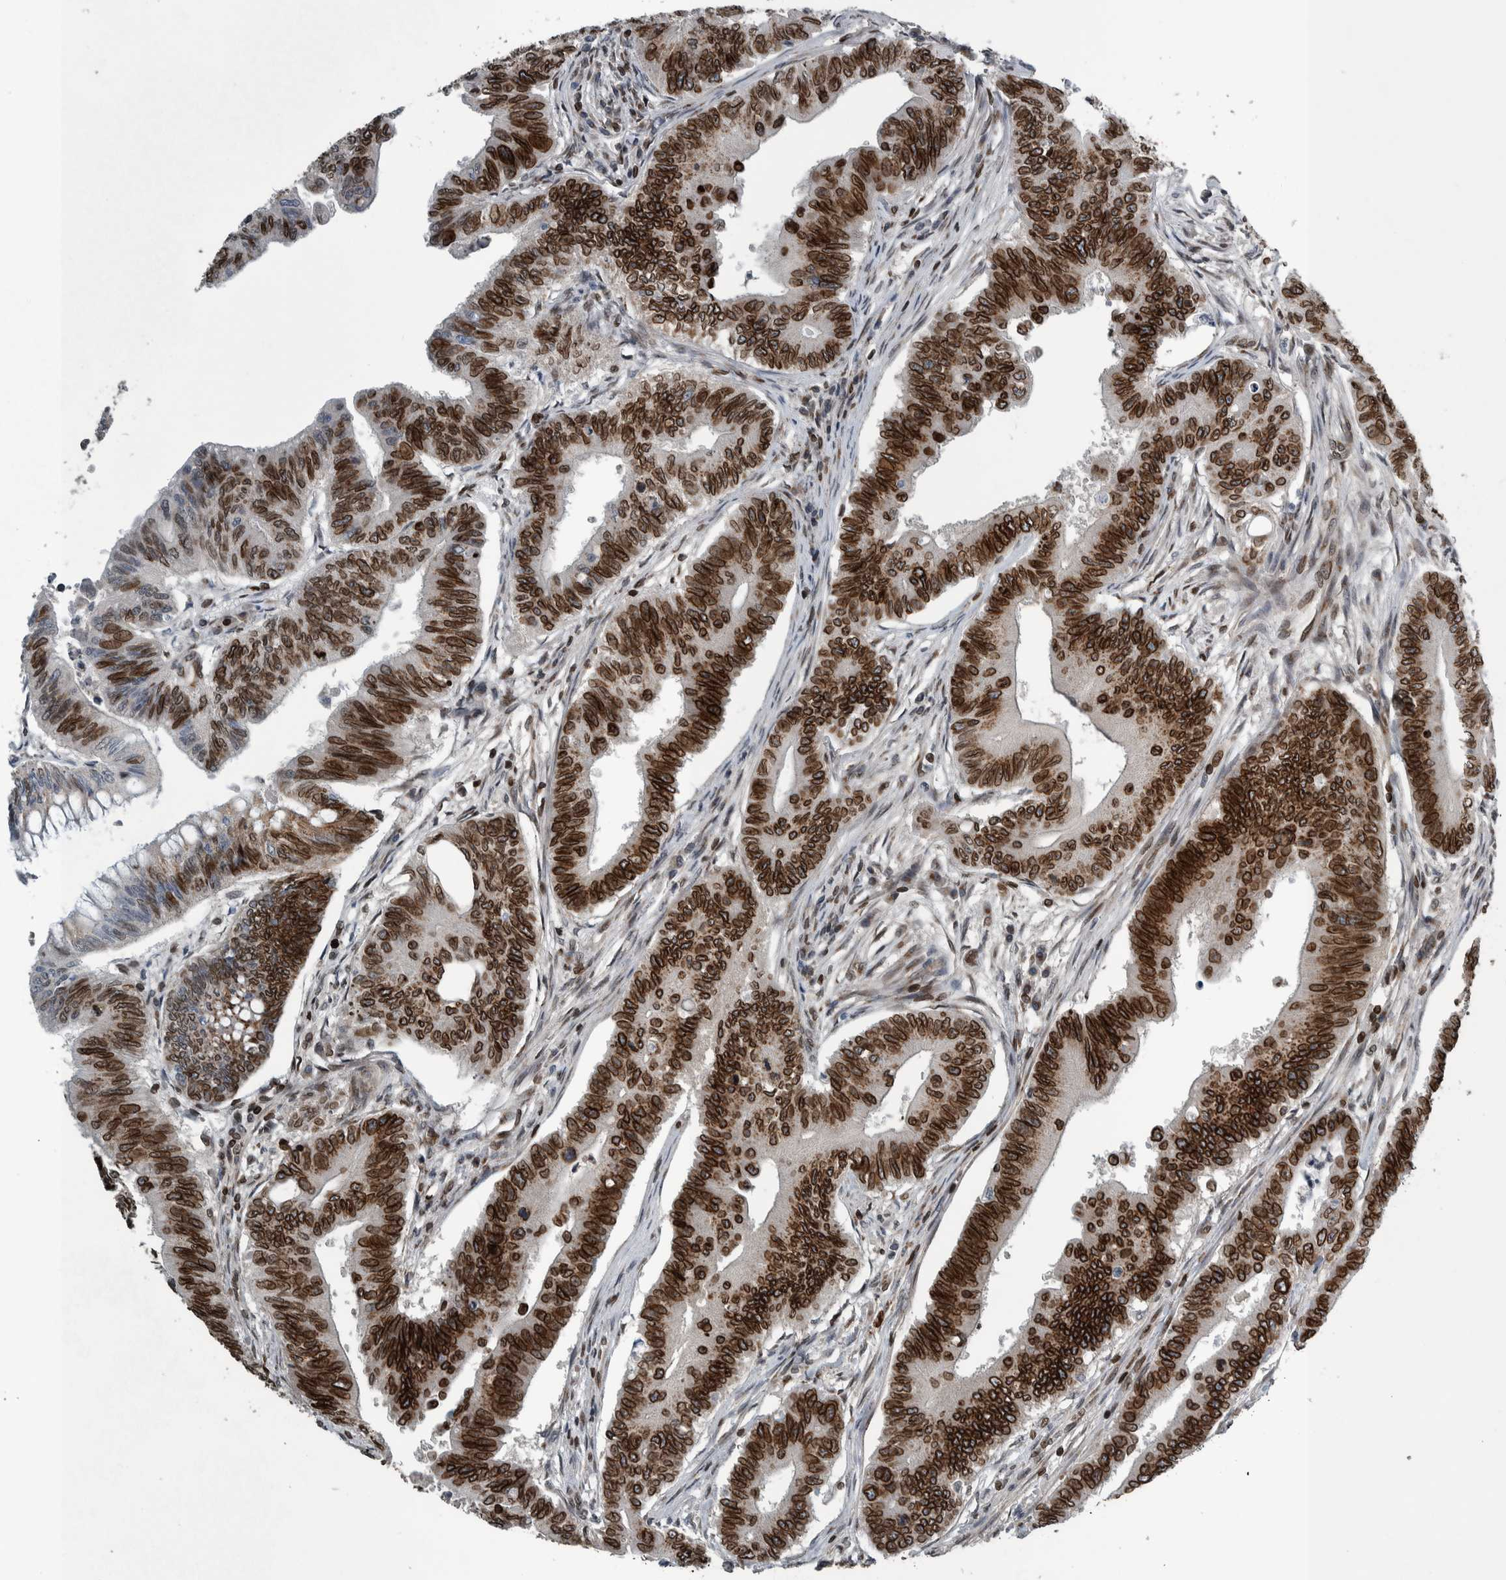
{"staining": {"intensity": "strong", "quantity": ">75%", "location": "cytoplasmic/membranous,nuclear"}, "tissue": "colorectal cancer", "cell_type": "Tumor cells", "image_type": "cancer", "snomed": [{"axis": "morphology", "description": "Adenoma, NOS"}, {"axis": "morphology", "description": "Adenocarcinoma, NOS"}, {"axis": "topography", "description": "Colon"}], "caption": "Colorectal cancer (adenoma) was stained to show a protein in brown. There is high levels of strong cytoplasmic/membranous and nuclear staining in approximately >75% of tumor cells.", "gene": "FAM135B", "patient": {"sex": "male", "age": 79}}